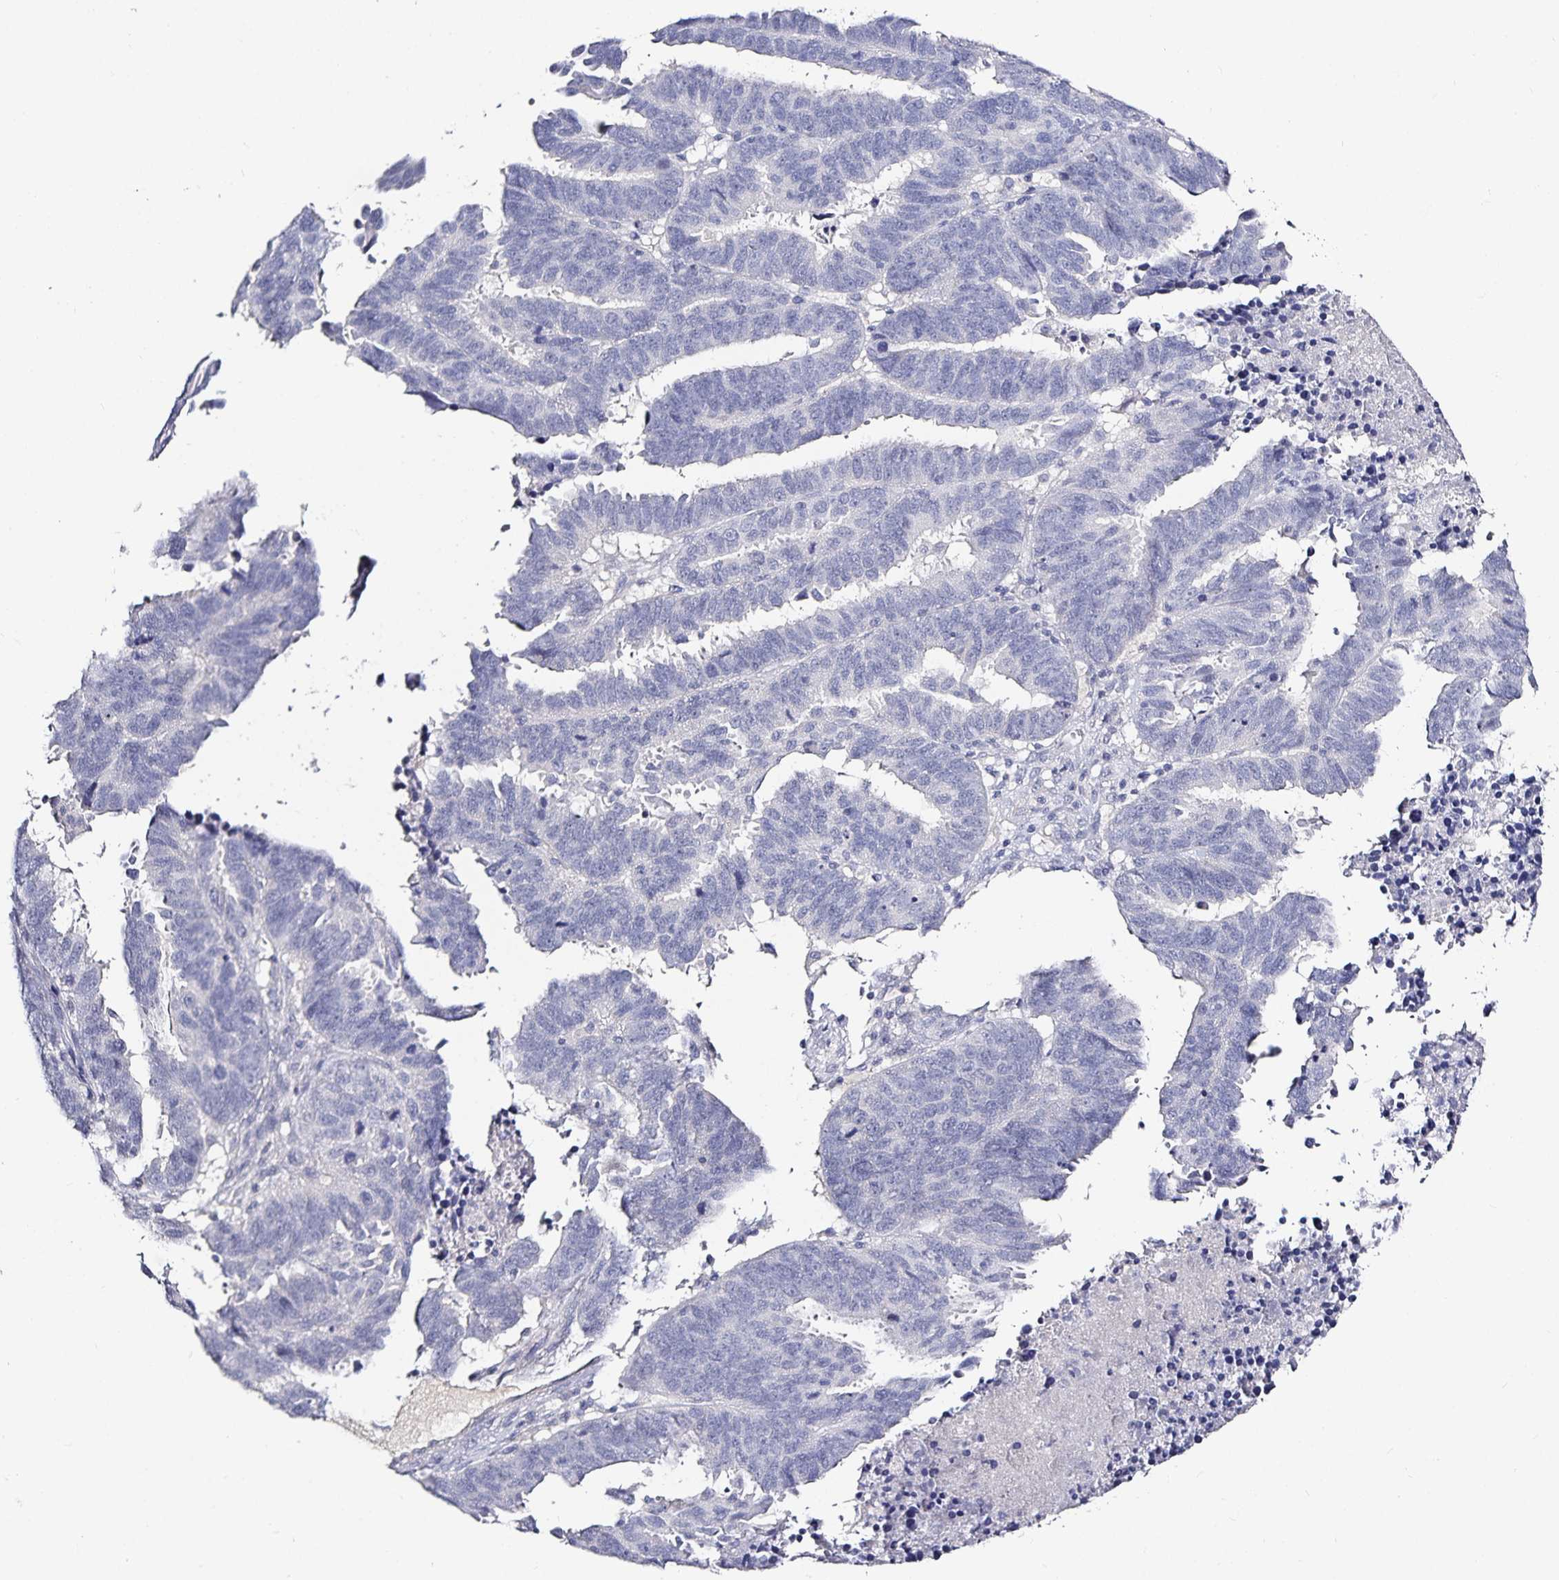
{"staining": {"intensity": "negative", "quantity": "none", "location": "none"}, "tissue": "ovarian cancer", "cell_type": "Tumor cells", "image_type": "cancer", "snomed": [{"axis": "morphology", "description": "Carcinoma, endometroid"}, {"axis": "morphology", "description": "Cystadenocarcinoma, serous, NOS"}, {"axis": "topography", "description": "Ovary"}], "caption": "This image is of ovarian cancer stained with immunohistochemistry to label a protein in brown with the nuclei are counter-stained blue. There is no expression in tumor cells.", "gene": "TTR", "patient": {"sex": "female", "age": 45}}